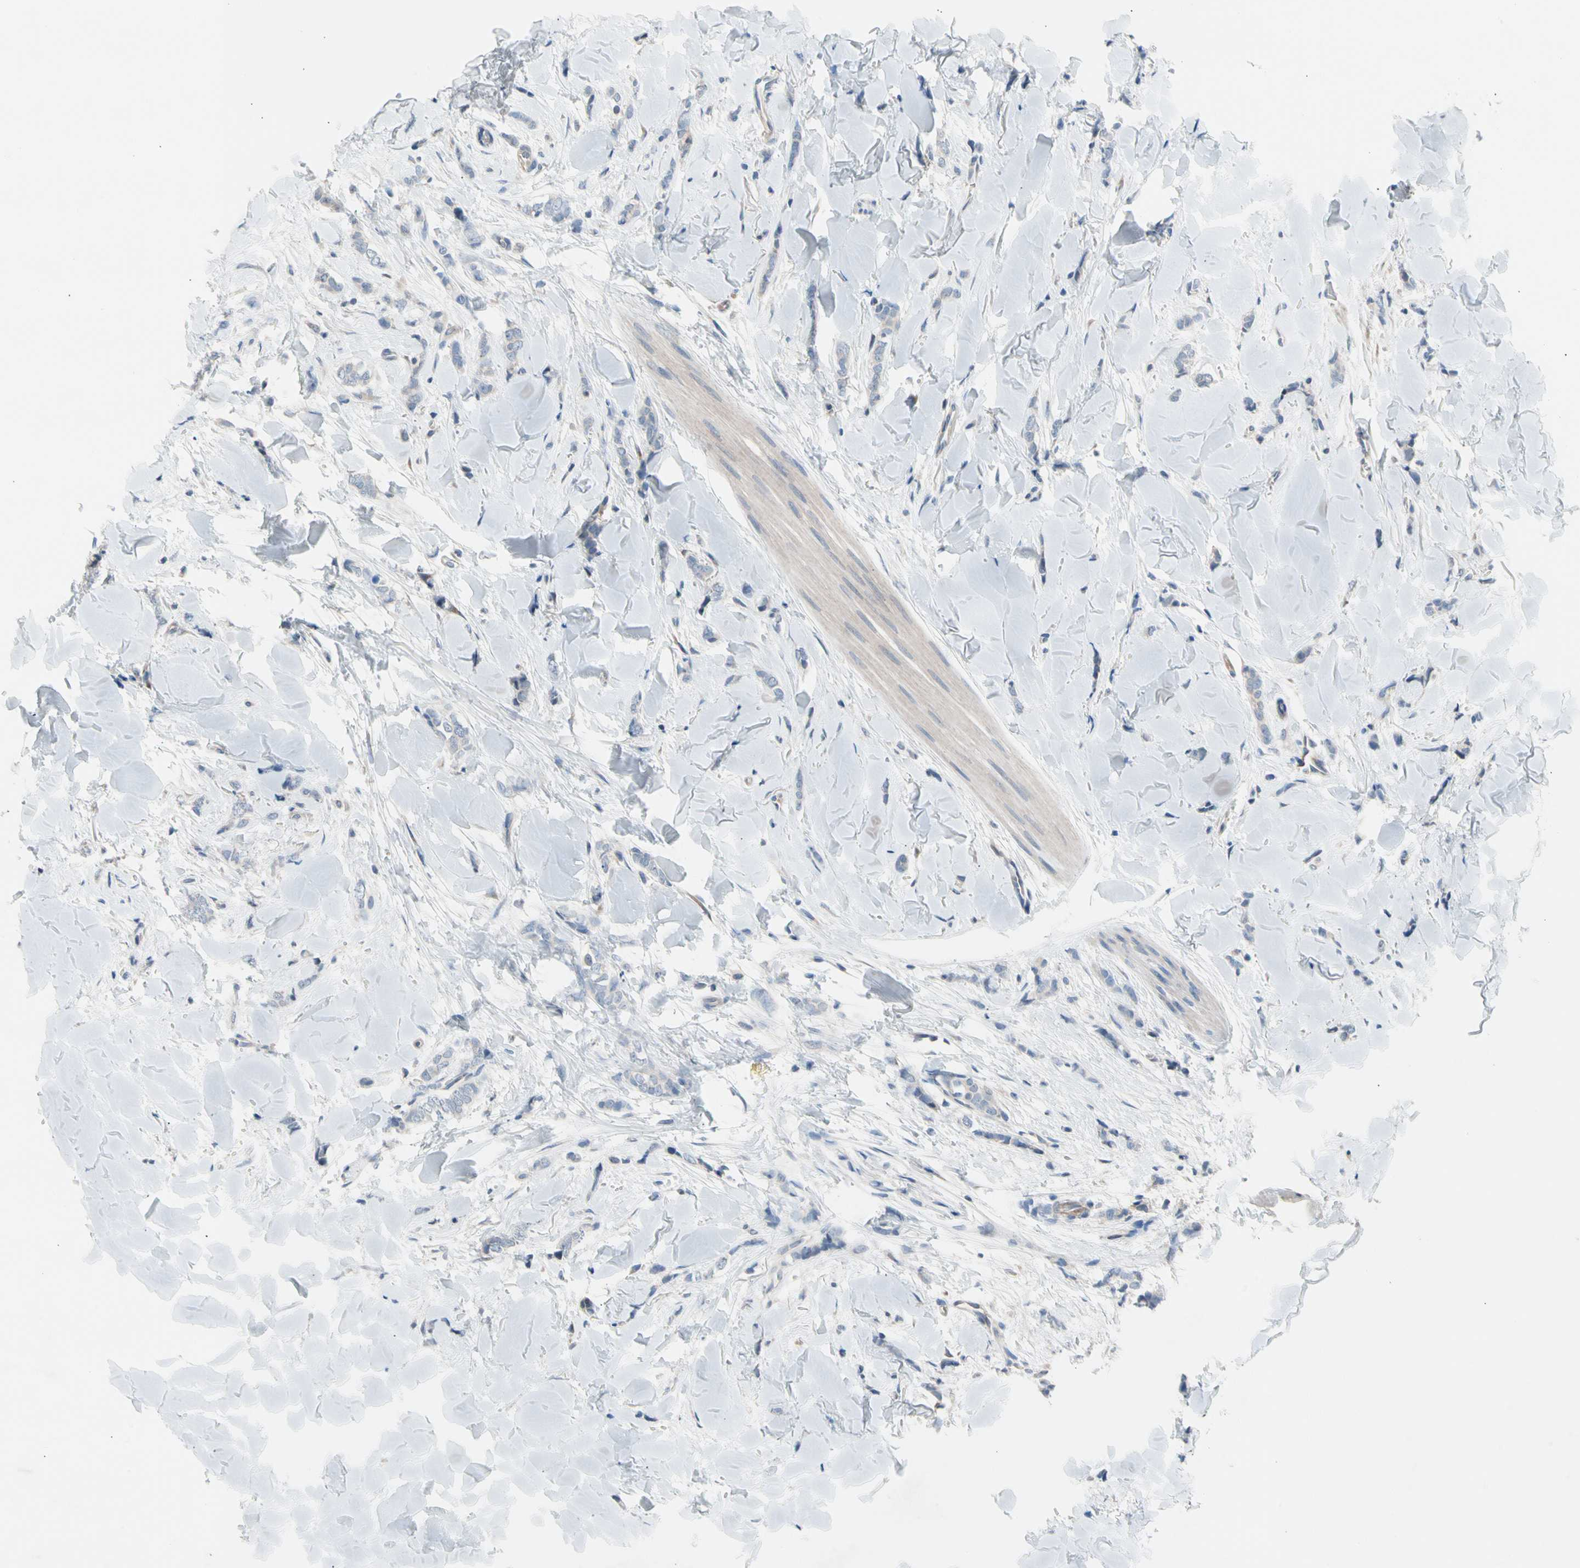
{"staining": {"intensity": "negative", "quantity": "none", "location": "none"}, "tissue": "breast cancer", "cell_type": "Tumor cells", "image_type": "cancer", "snomed": [{"axis": "morphology", "description": "Lobular carcinoma"}, {"axis": "topography", "description": "Skin"}, {"axis": "topography", "description": "Breast"}], "caption": "DAB (3,3'-diaminobenzidine) immunohistochemical staining of breast cancer (lobular carcinoma) shows no significant expression in tumor cells.", "gene": "CASQ1", "patient": {"sex": "female", "age": 46}}